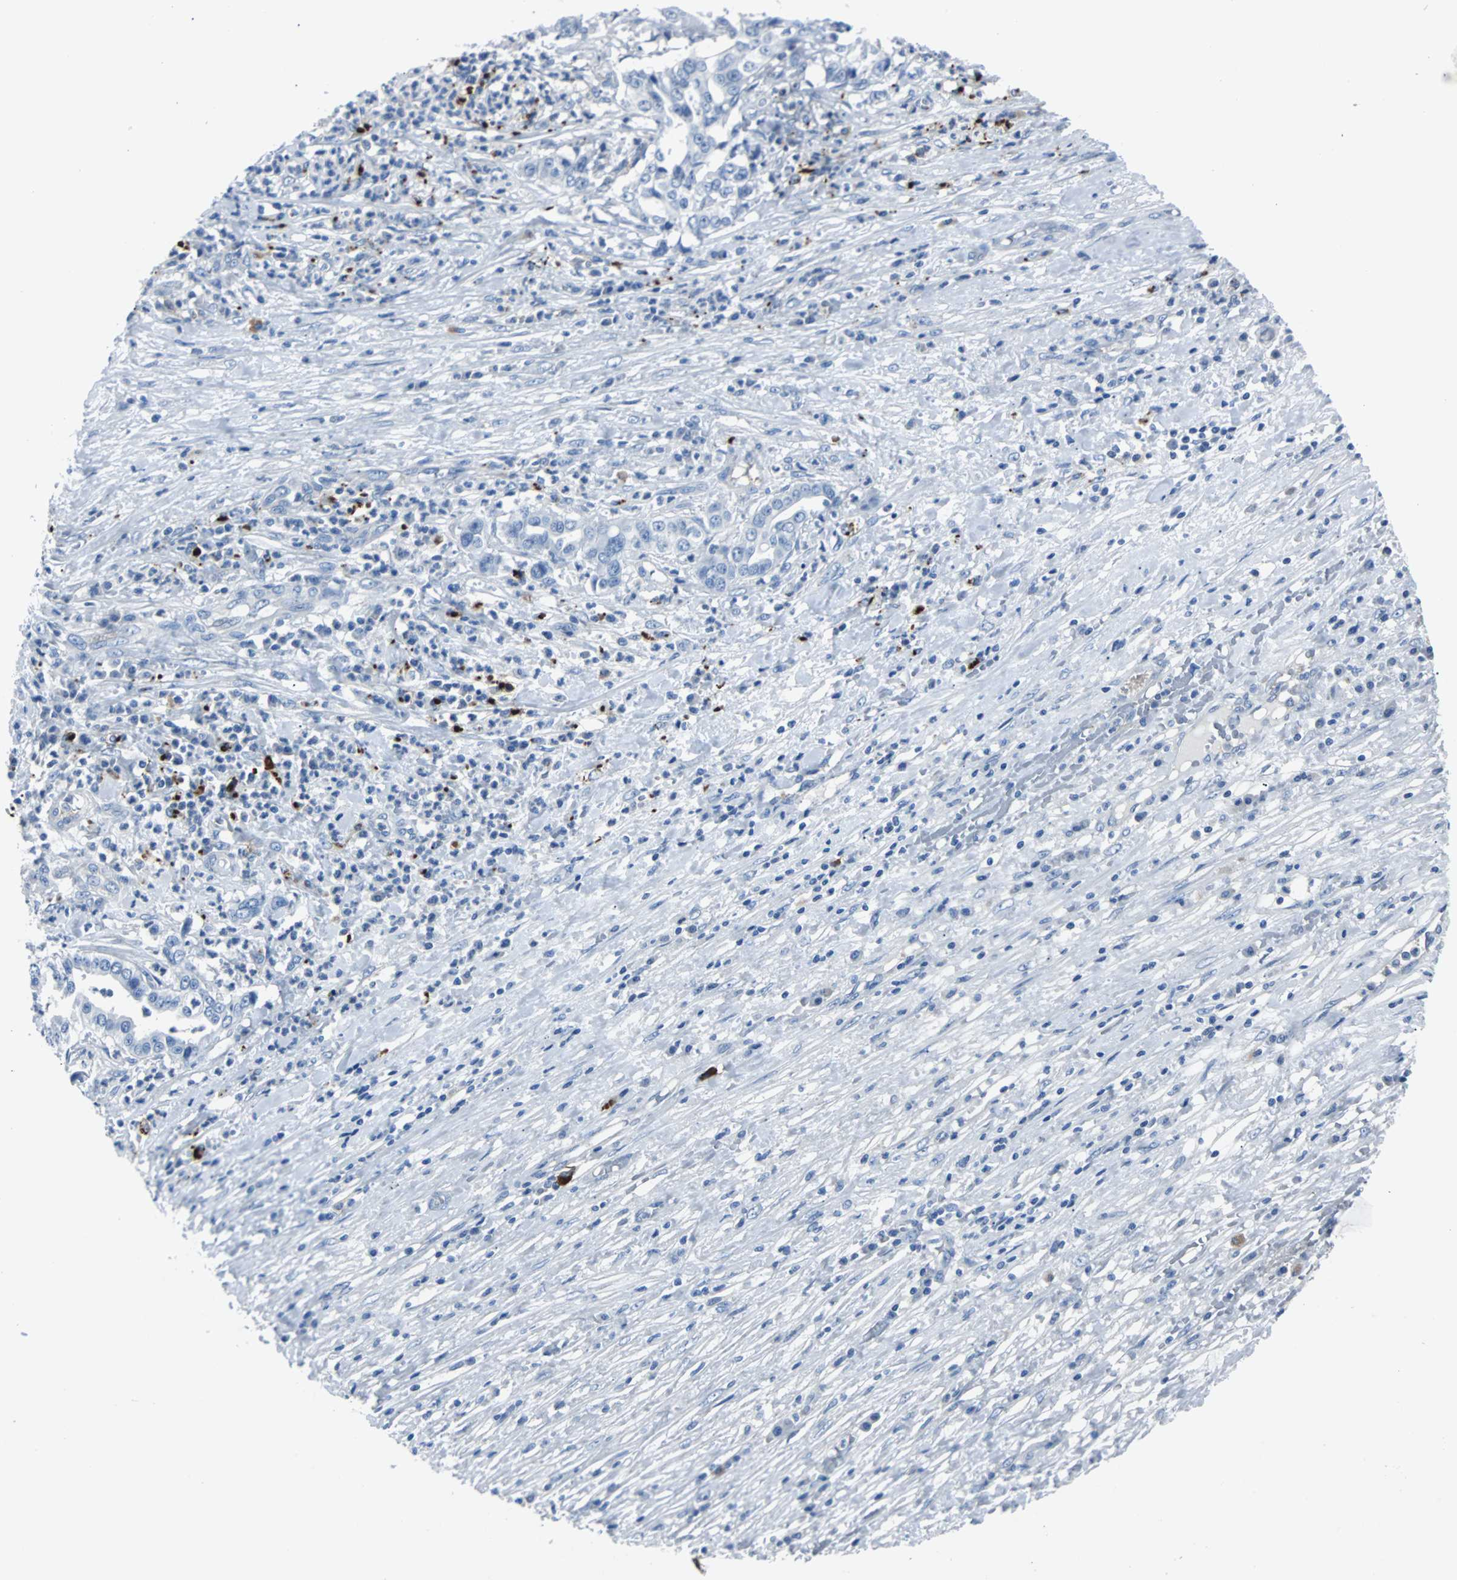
{"staining": {"intensity": "negative", "quantity": "none", "location": "none"}, "tissue": "liver cancer", "cell_type": "Tumor cells", "image_type": "cancer", "snomed": [{"axis": "morphology", "description": "Cholangiocarcinoma"}, {"axis": "topography", "description": "Liver"}], "caption": "An image of human cholangiocarcinoma (liver) is negative for staining in tumor cells.", "gene": "RASA1", "patient": {"sex": "female", "age": 61}}